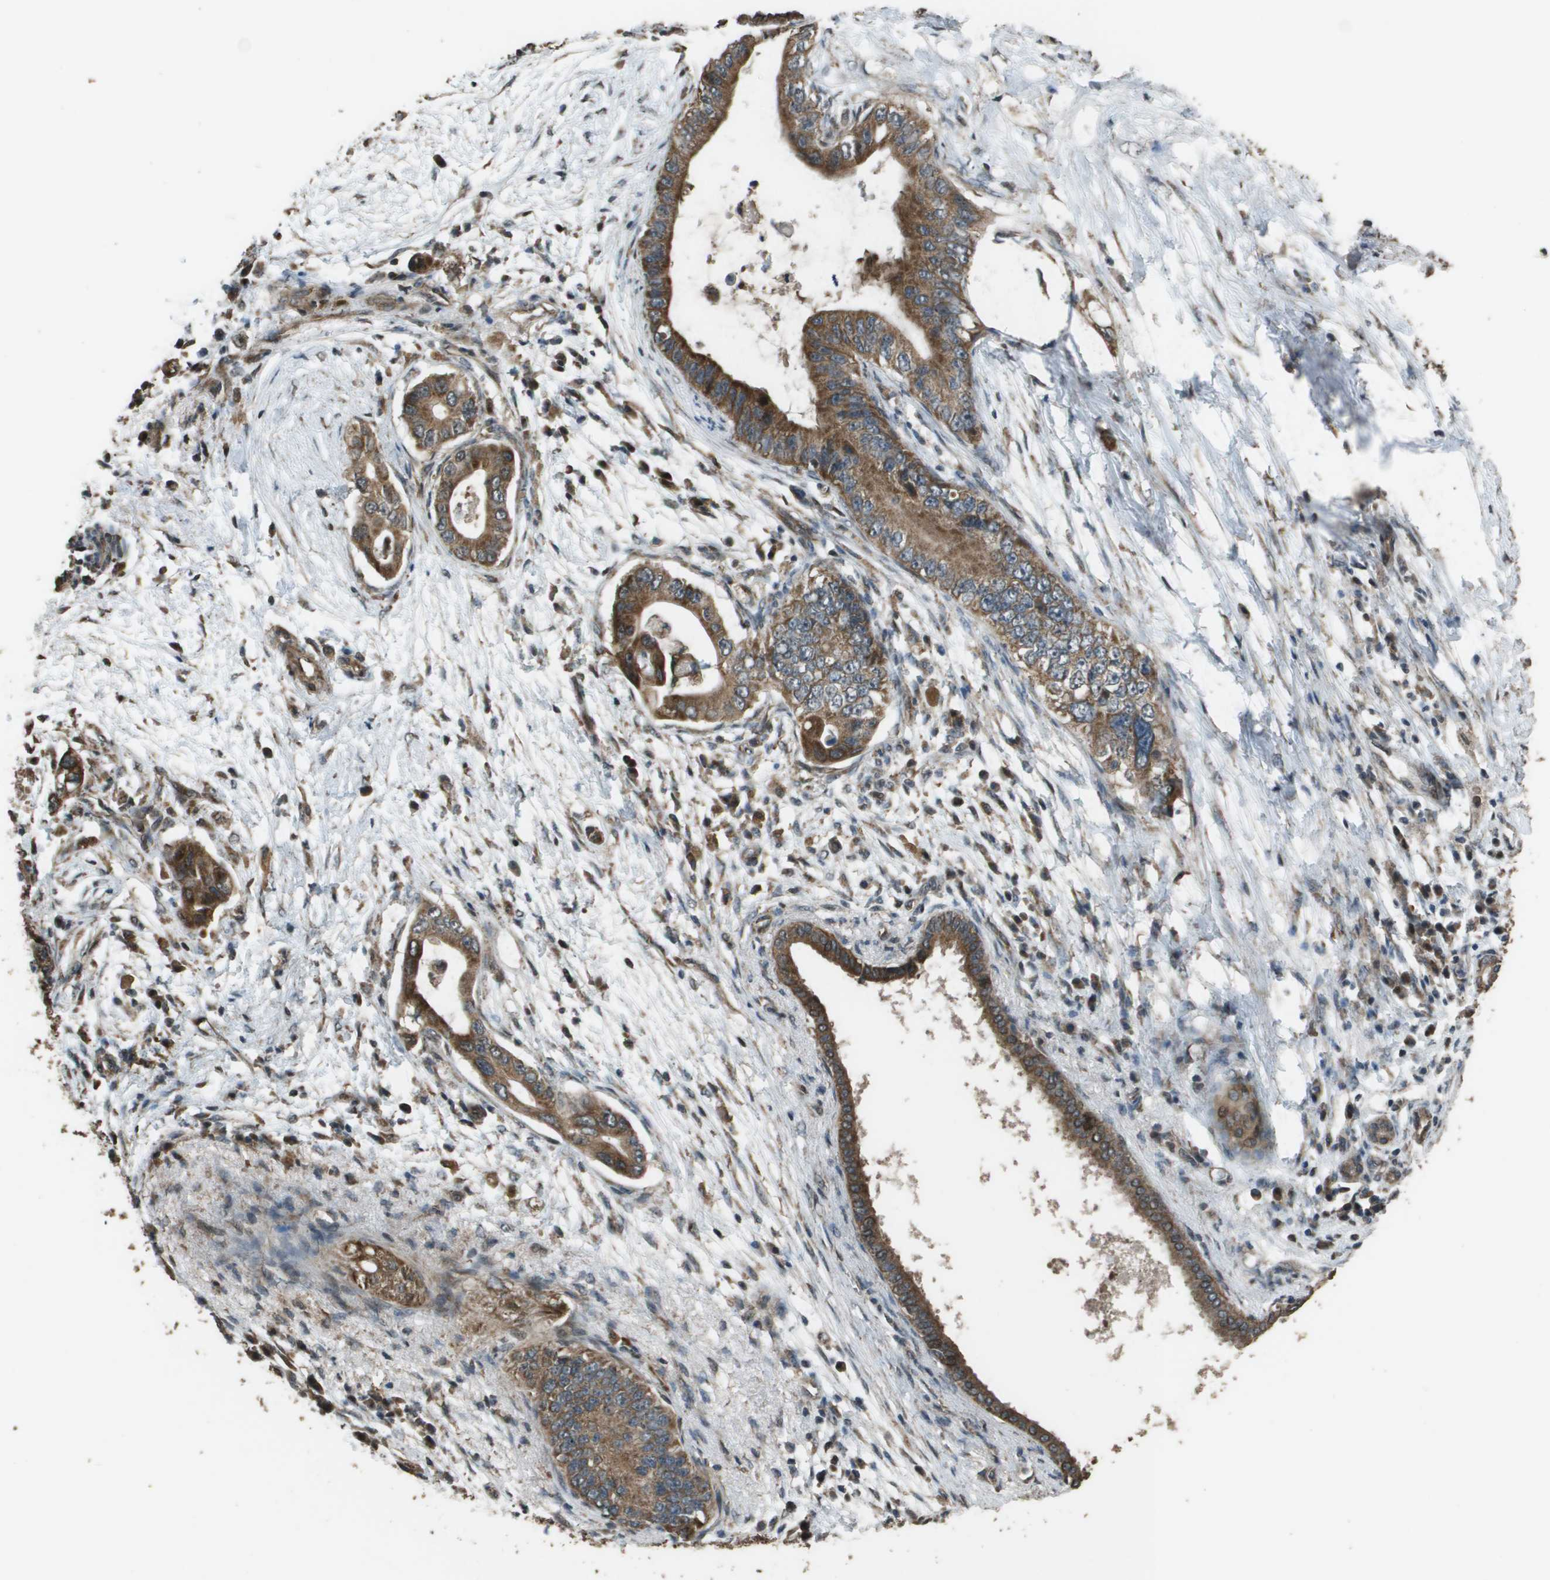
{"staining": {"intensity": "moderate", "quantity": ">75%", "location": "cytoplasmic/membranous"}, "tissue": "pancreatic cancer", "cell_type": "Tumor cells", "image_type": "cancer", "snomed": [{"axis": "morphology", "description": "Adenocarcinoma, NOS"}, {"axis": "topography", "description": "Pancreas"}], "caption": "Immunohistochemical staining of adenocarcinoma (pancreatic) reveals moderate cytoplasmic/membranous protein staining in about >75% of tumor cells. Nuclei are stained in blue.", "gene": "FIG4", "patient": {"sex": "male", "age": 77}}